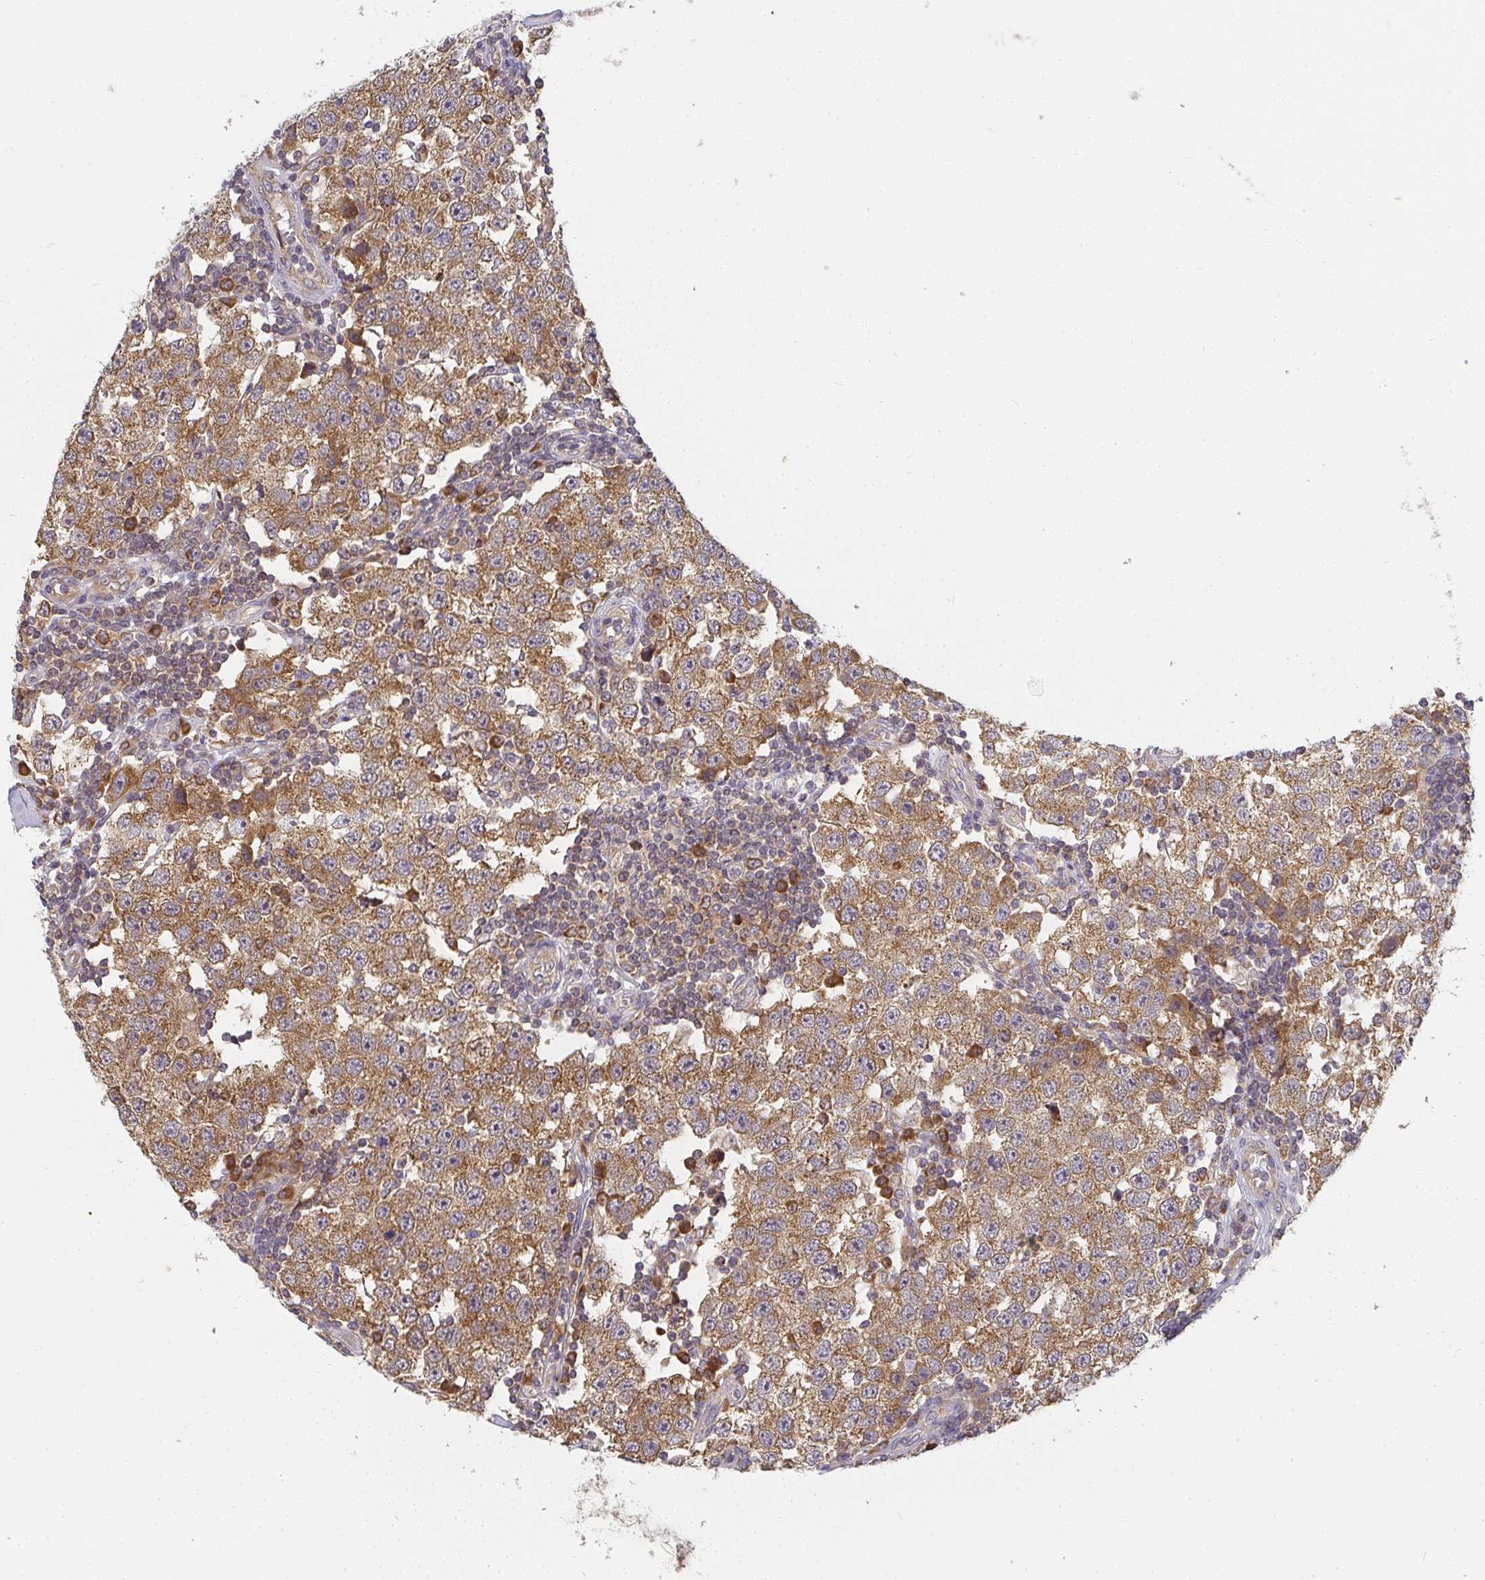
{"staining": {"intensity": "moderate", "quantity": ">75%", "location": "cytoplasmic/membranous"}, "tissue": "testis cancer", "cell_type": "Tumor cells", "image_type": "cancer", "snomed": [{"axis": "morphology", "description": "Seminoma, NOS"}, {"axis": "topography", "description": "Testis"}], "caption": "Moderate cytoplasmic/membranous protein positivity is seen in about >75% of tumor cells in testis cancer.", "gene": "SLC35B3", "patient": {"sex": "male", "age": 34}}